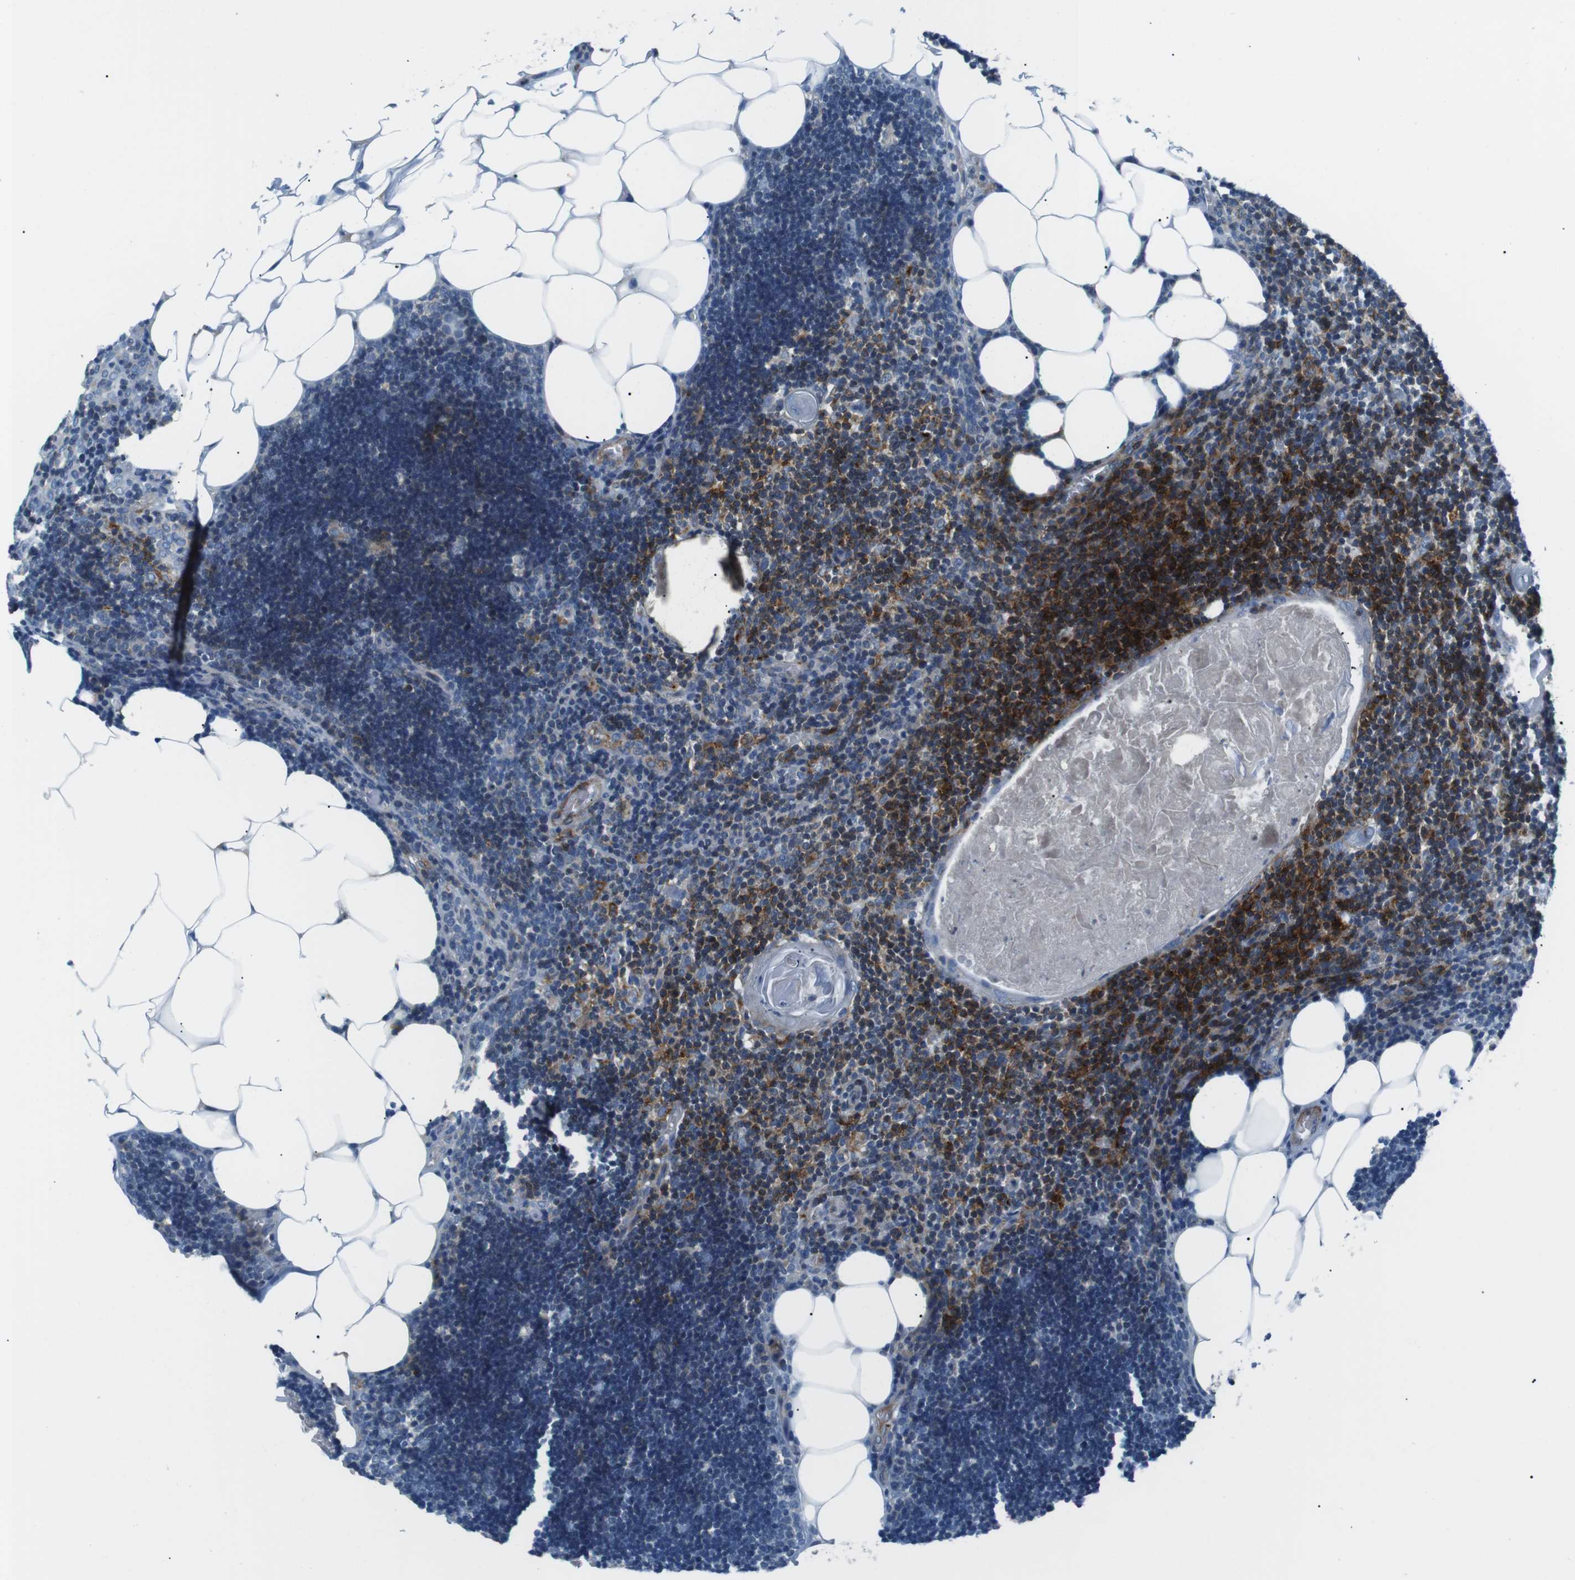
{"staining": {"intensity": "moderate", "quantity": "25%-75%", "location": "cytoplasmic/membranous"}, "tissue": "lymph node", "cell_type": "Germinal center cells", "image_type": "normal", "snomed": [{"axis": "morphology", "description": "Normal tissue, NOS"}, {"axis": "topography", "description": "Lymph node"}], "caption": "Protein analysis of unremarkable lymph node demonstrates moderate cytoplasmic/membranous staining in about 25%-75% of germinal center cells.", "gene": "ARVCF", "patient": {"sex": "male", "age": 33}}